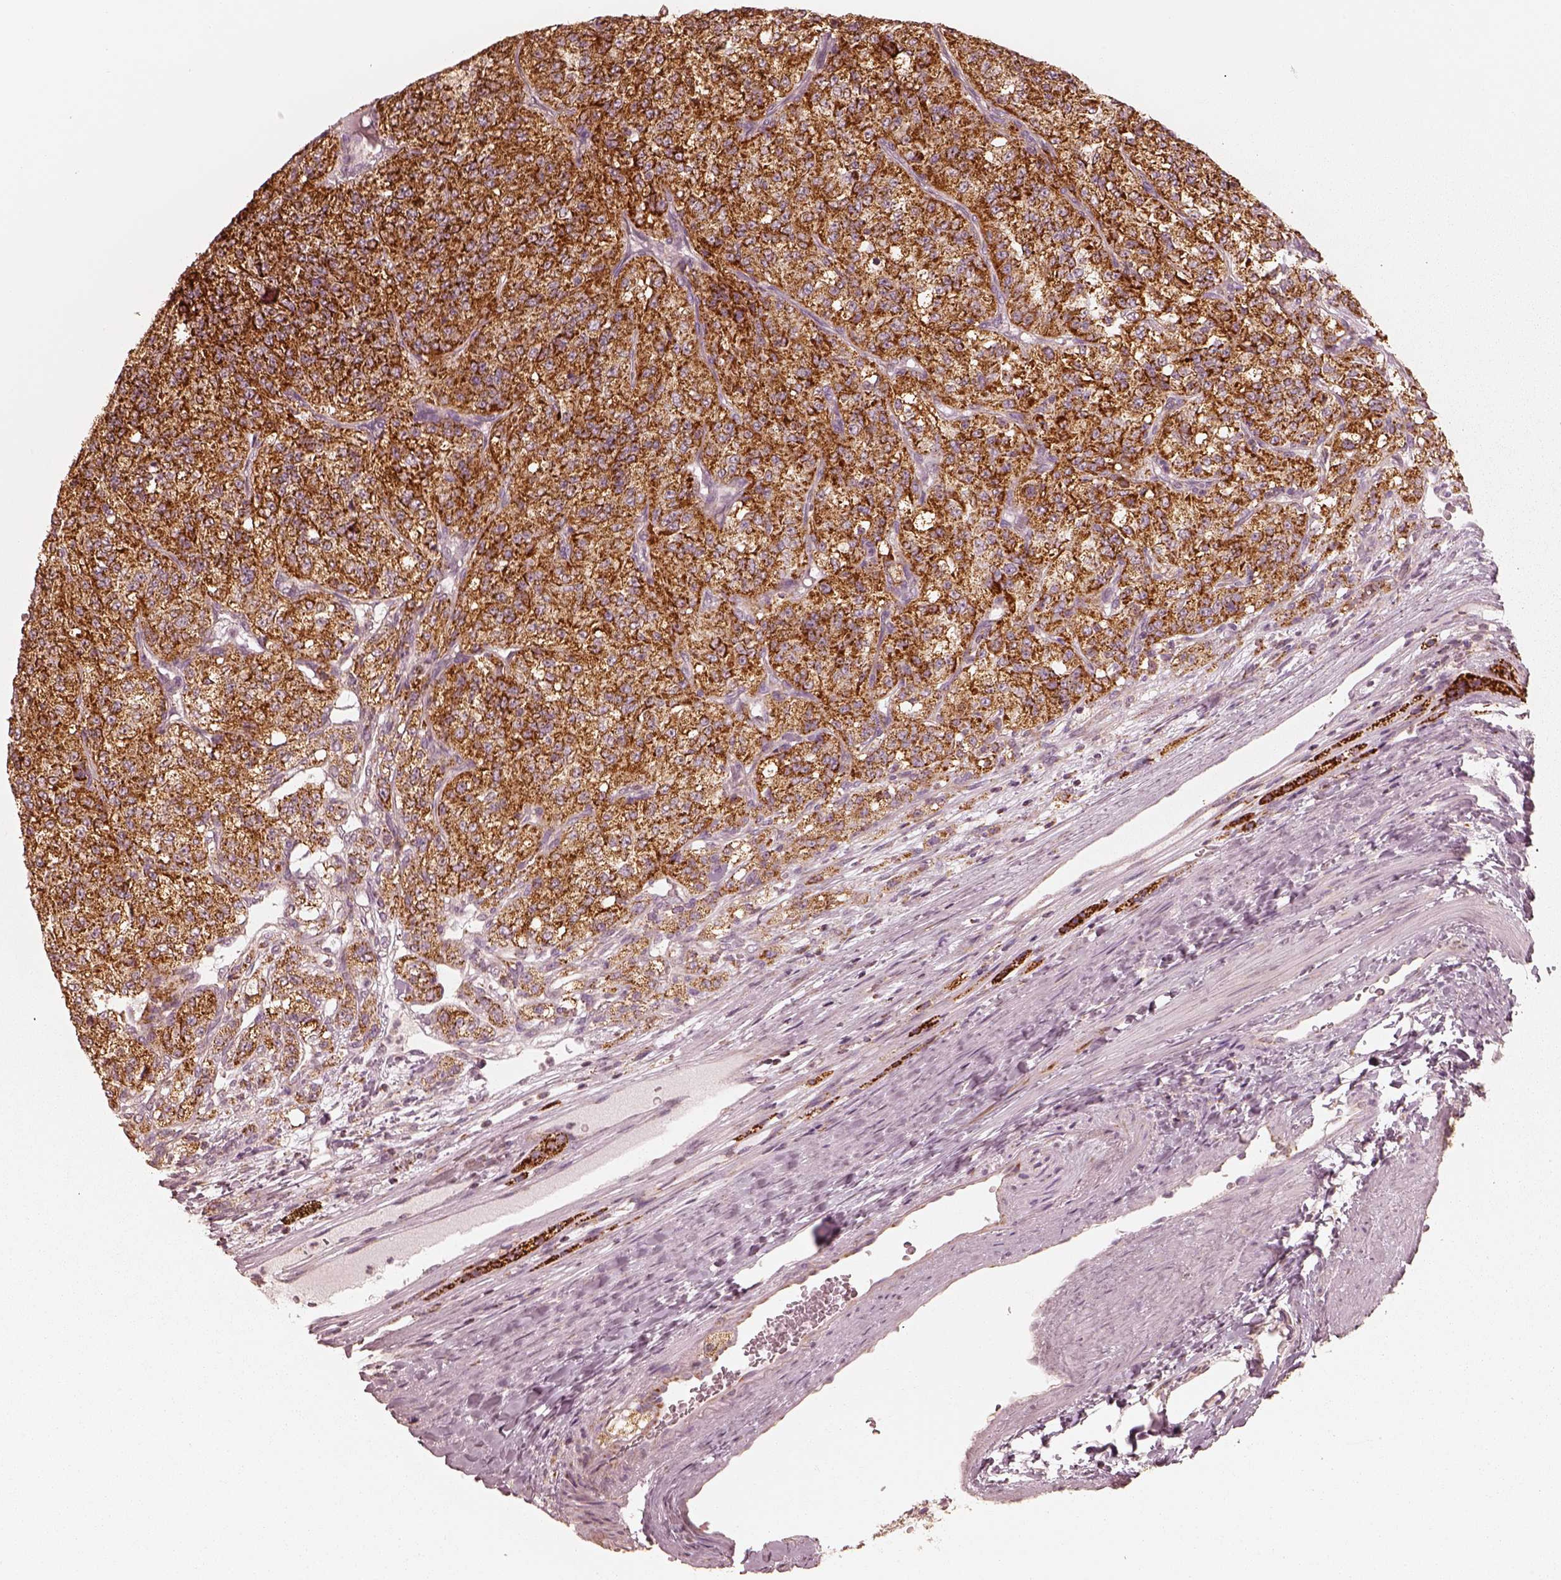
{"staining": {"intensity": "strong", "quantity": ">75%", "location": "cytoplasmic/membranous"}, "tissue": "renal cancer", "cell_type": "Tumor cells", "image_type": "cancer", "snomed": [{"axis": "morphology", "description": "Adenocarcinoma, NOS"}, {"axis": "topography", "description": "Kidney"}], "caption": "Strong cytoplasmic/membranous protein expression is appreciated in approximately >75% of tumor cells in renal adenocarcinoma.", "gene": "ENTPD6", "patient": {"sex": "female", "age": 63}}